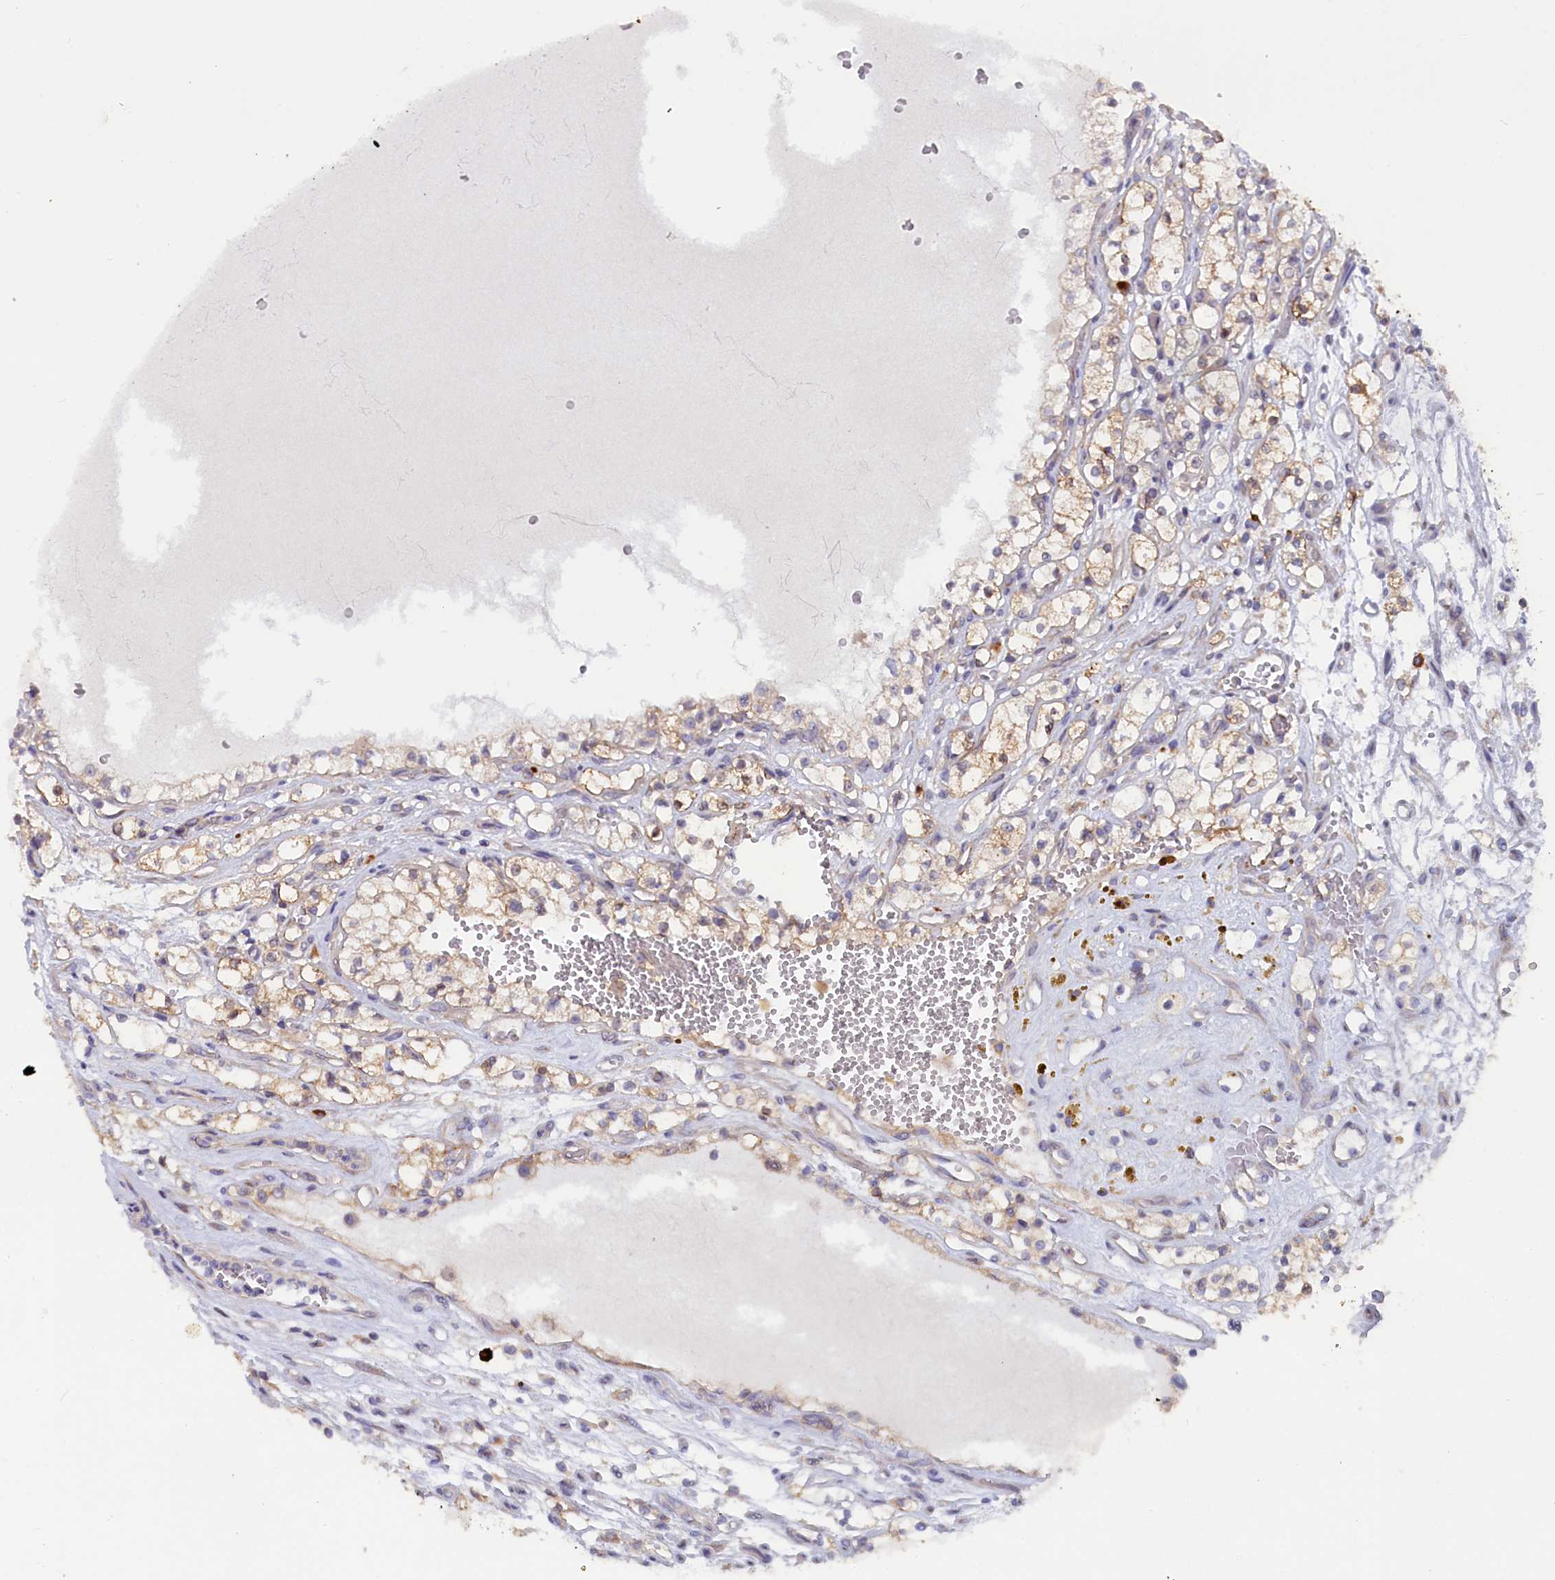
{"staining": {"intensity": "weak", "quantity": ">75%", "location": "cytoplasmic/membranous"}, "tissue": "renal cancer", "cell_type": "Tumor cells", "image_type": "cancer", "snomed": [{"axis": "morphology", "description": "Adenocarcinoma, NOS"}, {"axis": "topography", "description": "Kidney"}], "caption": "Brown immunohistochemical staining in human renal adenocarcinoma shows weak cytoplasmic/membranous staining in approximately >75% of tumor cells.", "gene": "JPT2", "patient": {"sex": "female", "age": 69}}